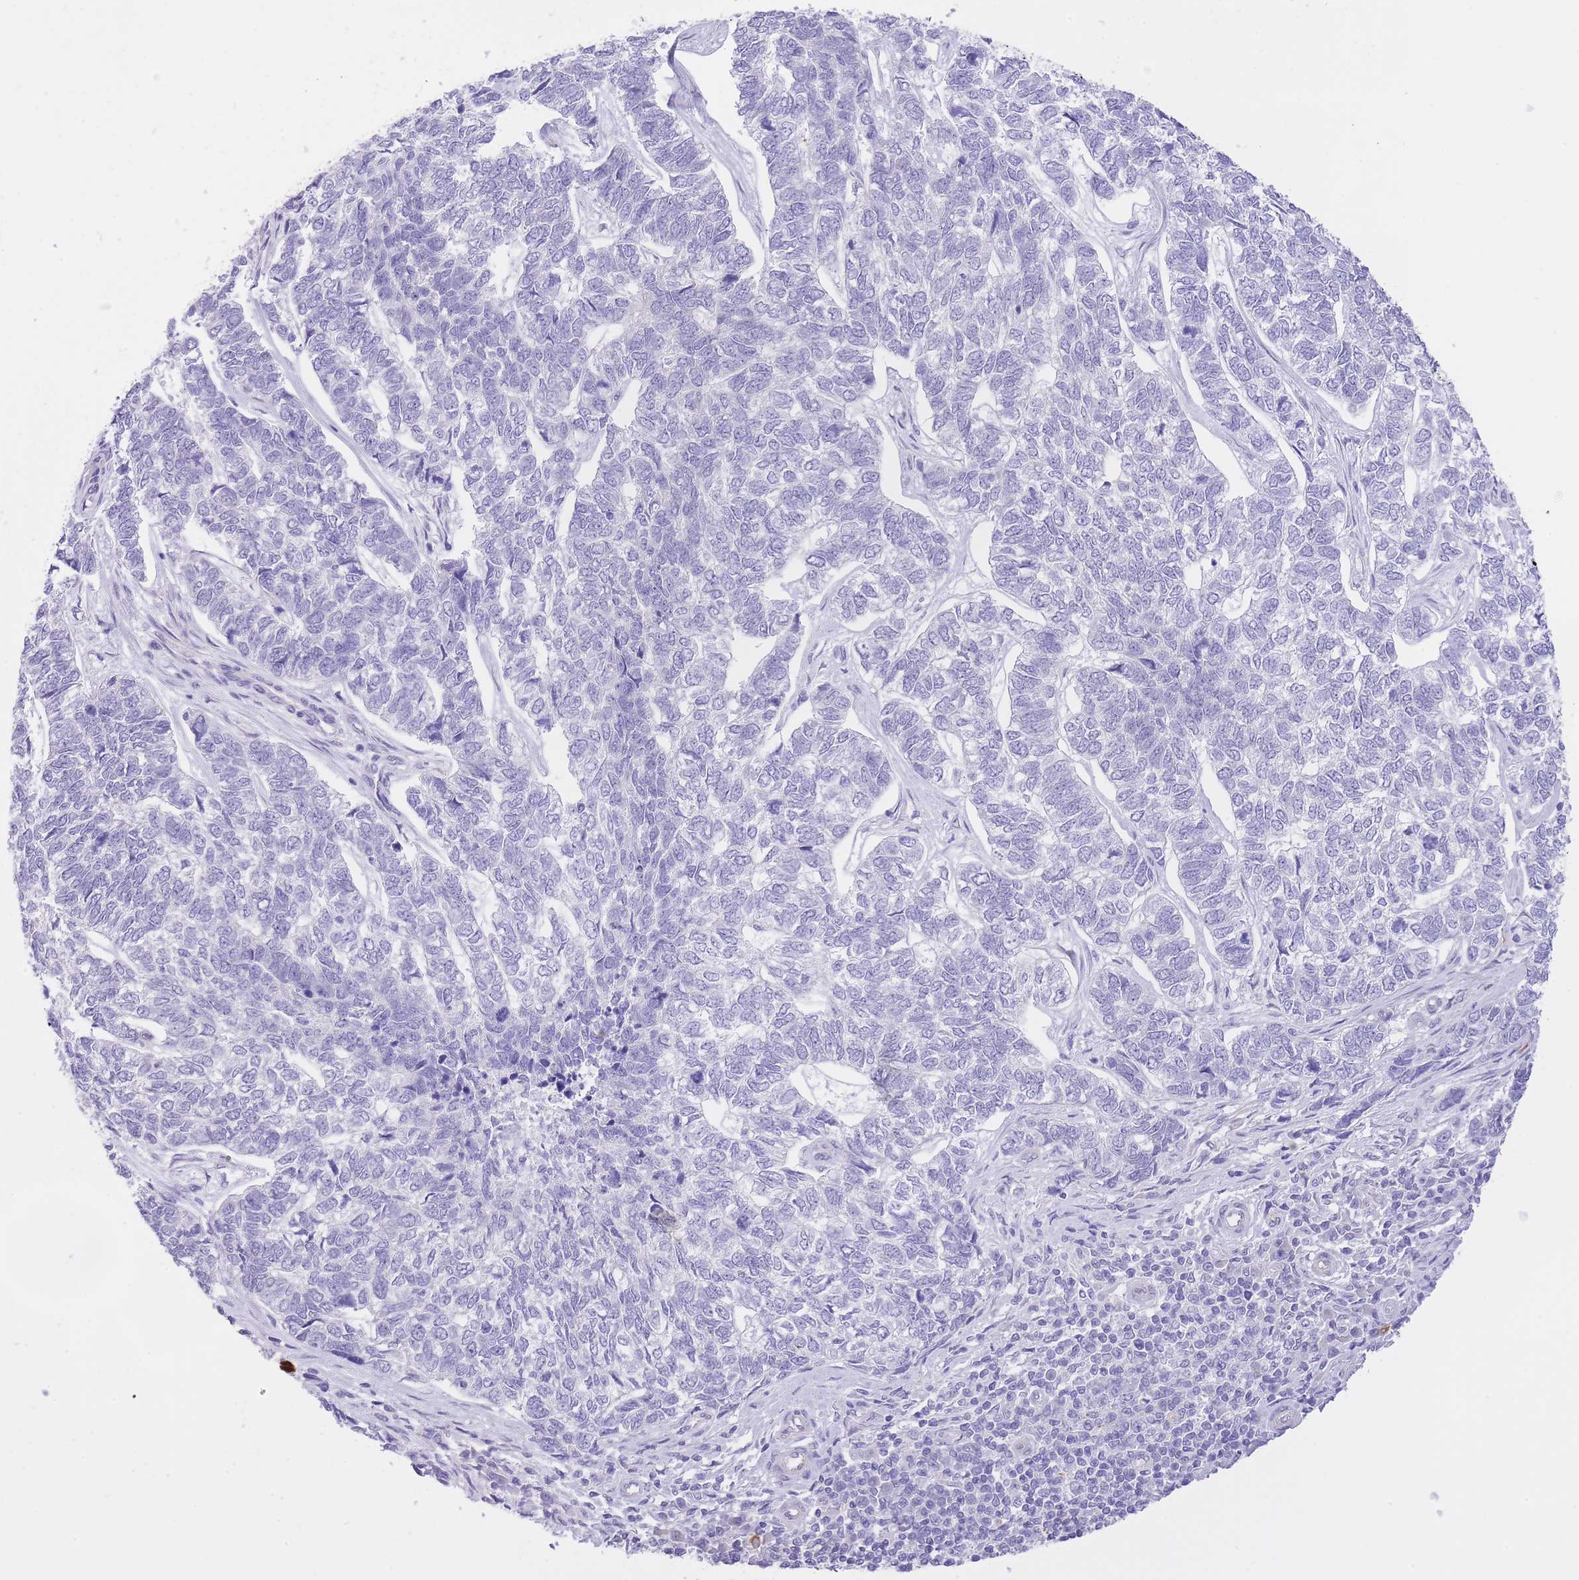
{"staining": {"intensity": "negative", "quantity": "none", "location": "none"}, "tissue": "skin cancer", "cell_type": "Tumor cells", "image_type": "cancer", "snomed": [{"axis": "morphology", "description": "Basal cell carcinoma"}, {"axis": "topography", "description": "Skin"}], "caption": "This is an immunohistochemistry (IHC) histopathology image of skin cancer (basal cell carcinoma). There is no staining in tumor cells.", "gene": "MEIOSIN", "patient": {"sex": "female", "age": 65}}